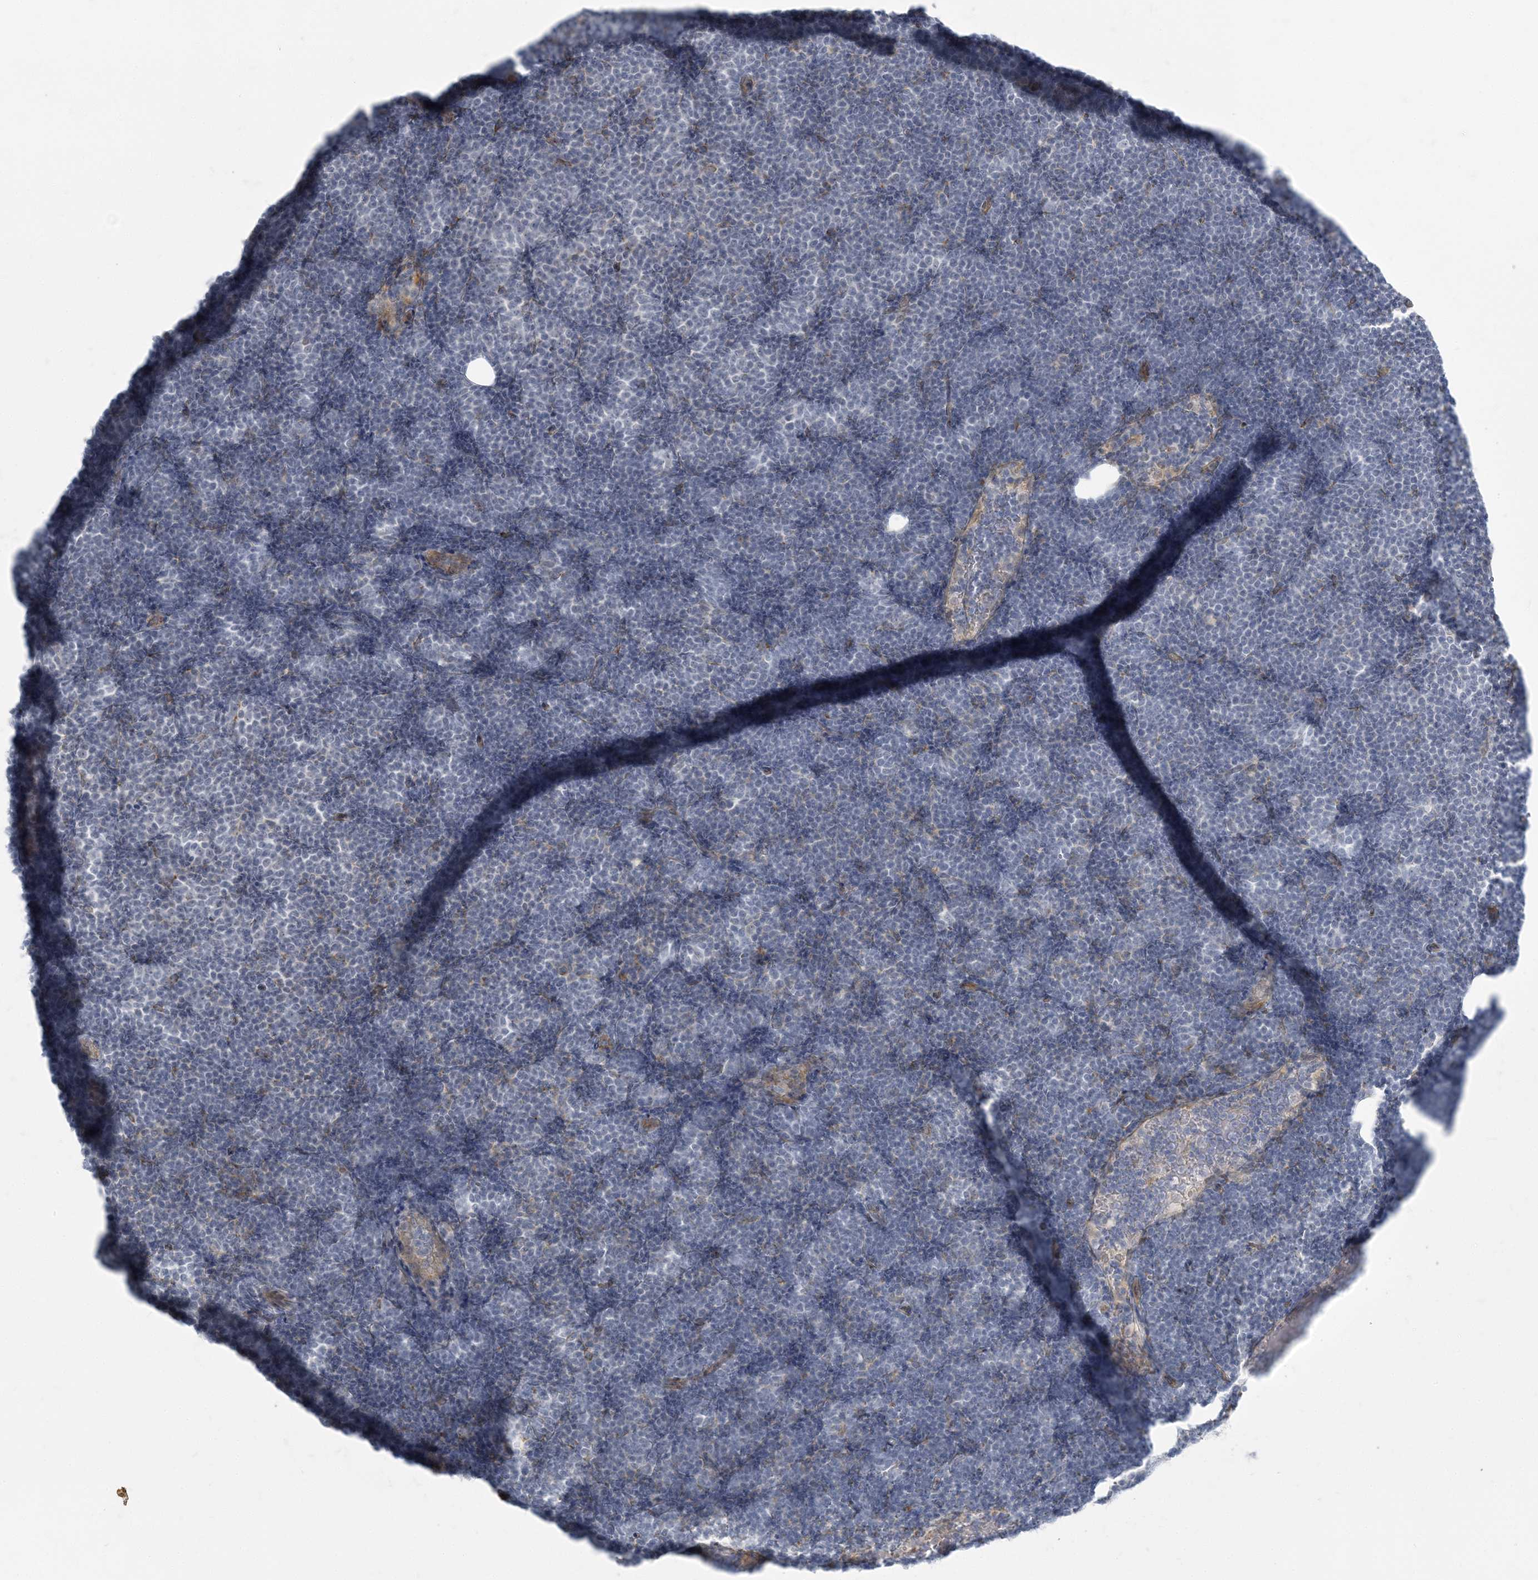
{"staining": {"intensity": "negative", "quantity": "none", "location": "none"}, "tissue": "lymphoma", "cell_type": "Tumor cells", "image_type": "cancer", "snomed": [{"axis": "morphology", "description": "Malignant lymphoma, non-Hodgkin's type, Low grade"}, {"axis": "topography", "description": "Lymph node"}], "caption": "Tumor cells are negative for protein expression in human lymphoma.", "gene": "ZC3H6", "patient": {"sex": "female", "age": 53}}